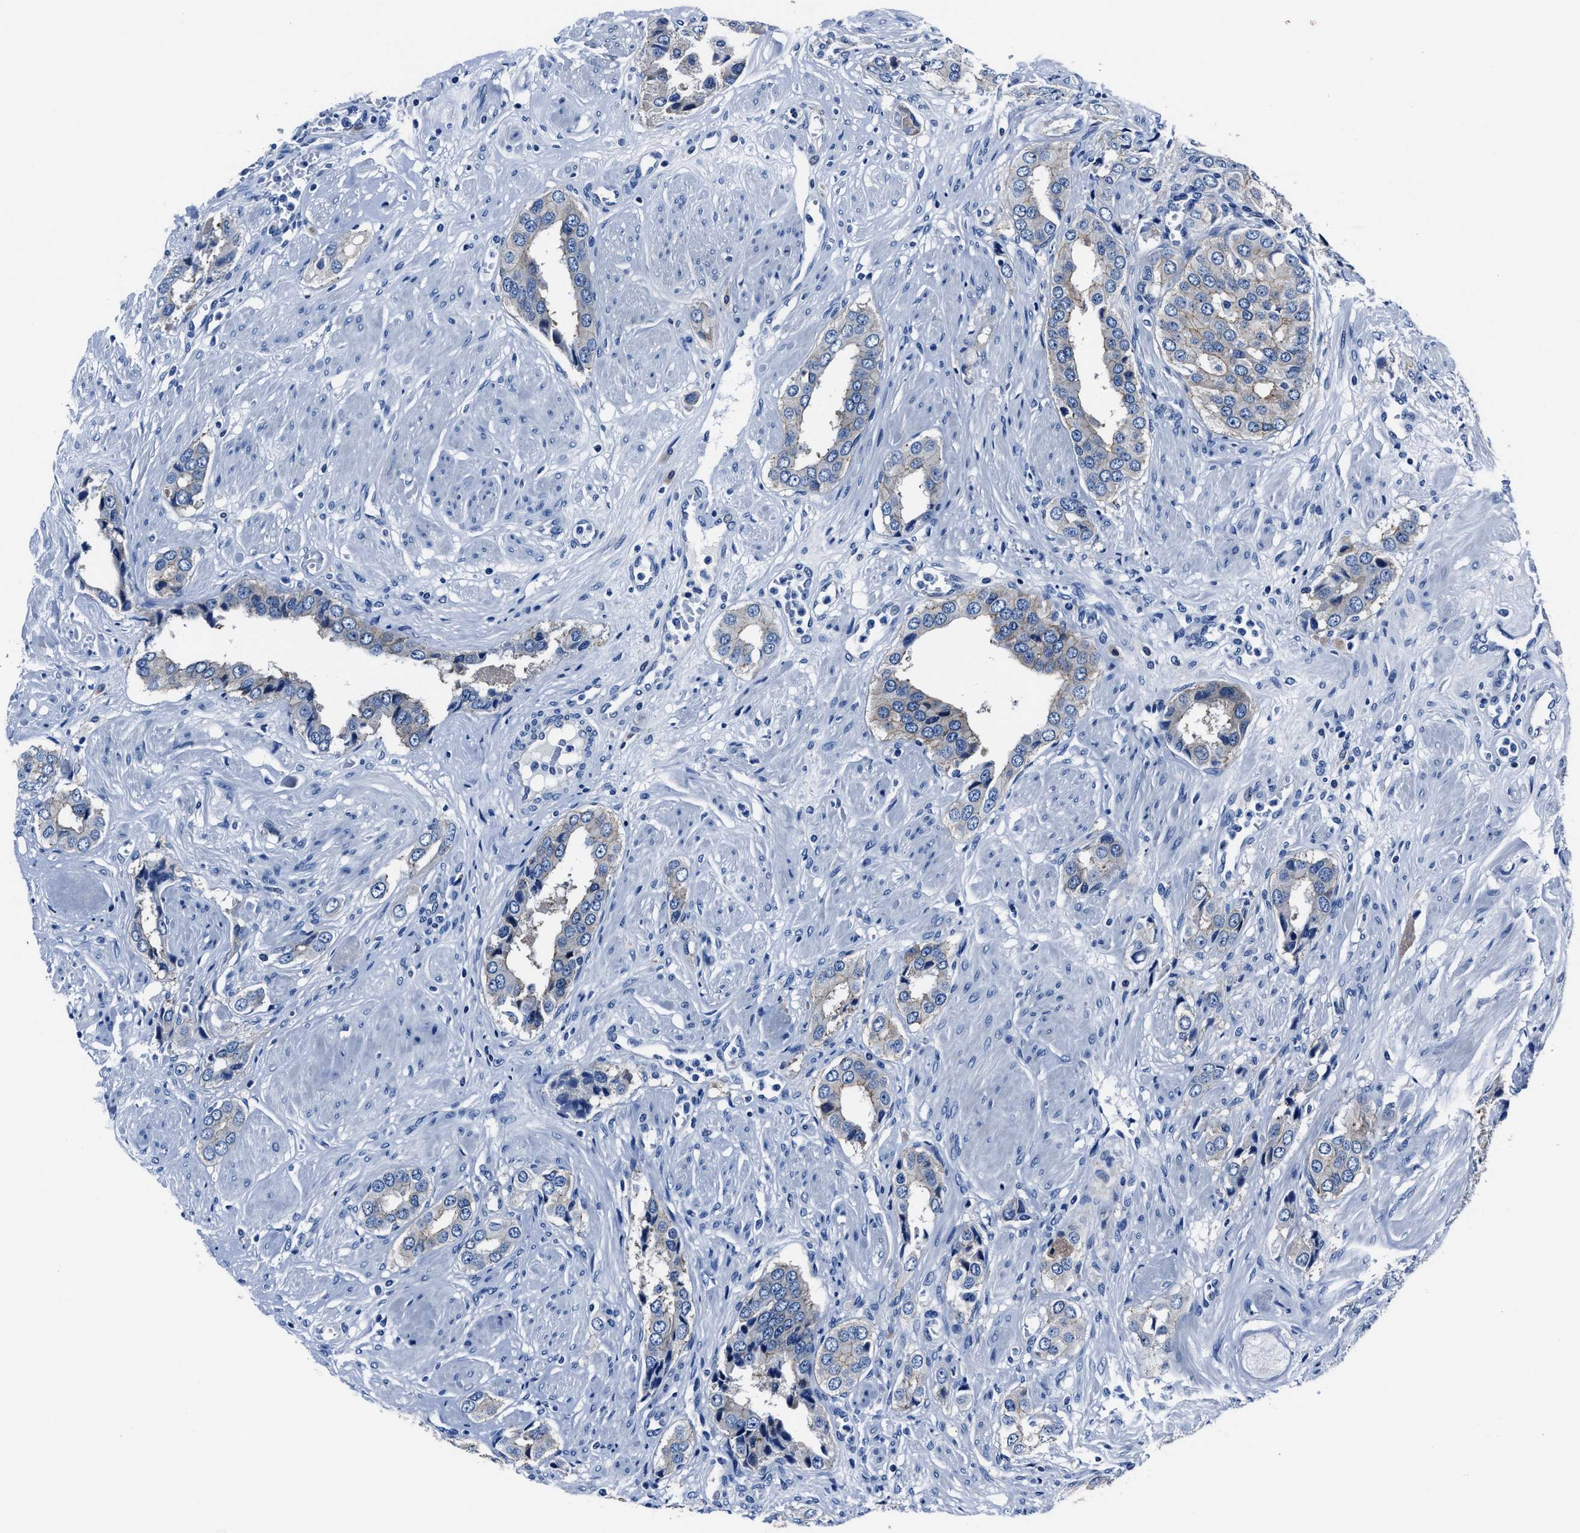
{"staining": {"intensity": "weak", "quantity": "<25%", "location": "cytoplasmic/membranous"}, "tissue": "prostate cancer", "cell_type": "Tumor cells", "image_type": "cancer", "snomed": [{"axis": "morphology", "description": "Adenocarcinoma, High grade"}, {"axis": "topography", "description": "Prostate"}], "caption": "Immunohistochemistry micrograph of prostate cancer stained for a protein (brown), which displays no positivity in tumor cells.", "gene": "LMO7", "patient": {"sex": "male", "age": 52}}